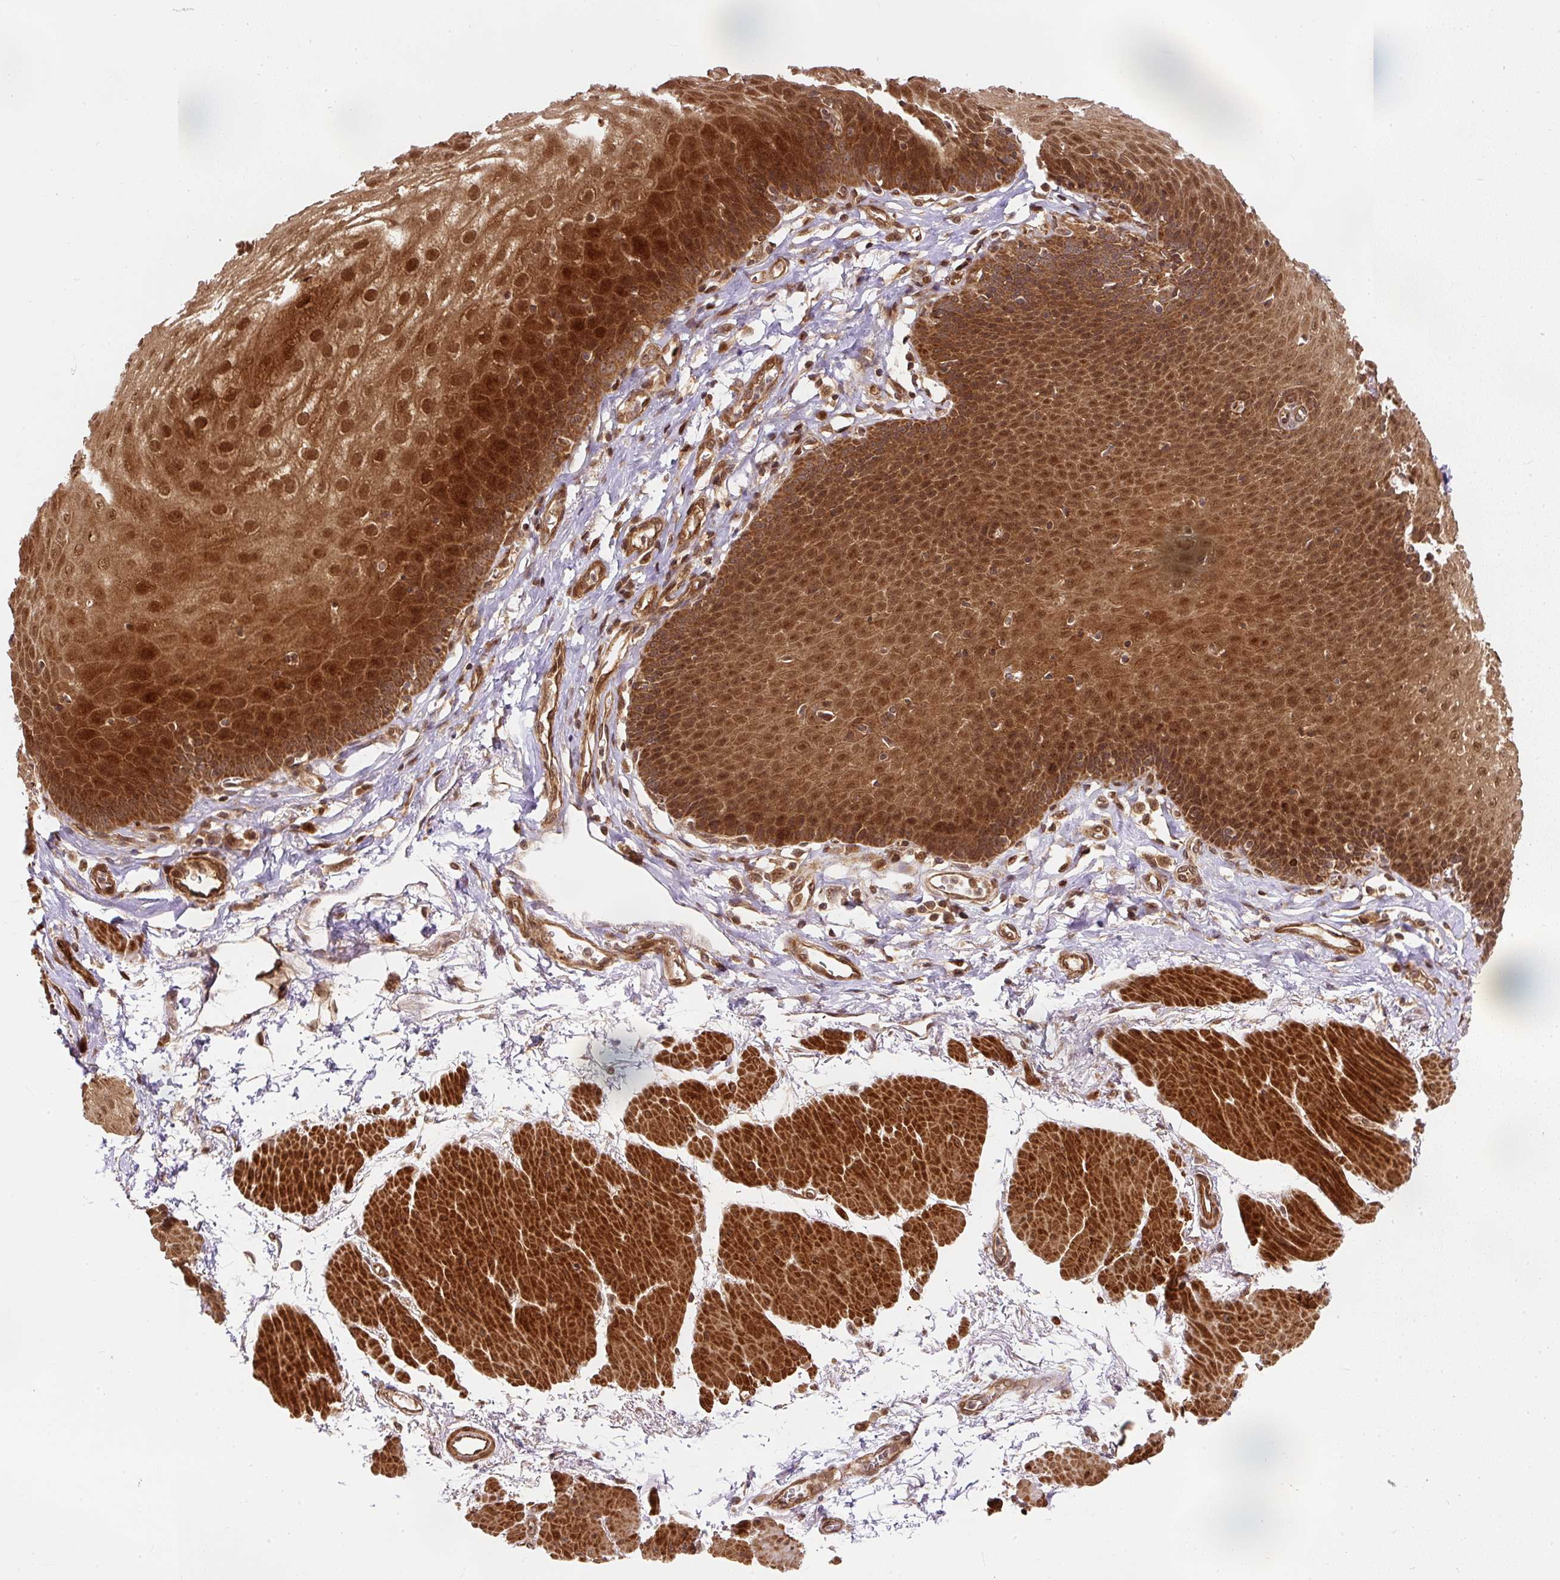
{"staining": {"intensity": "strong", "quantity": ">75%", "location": "cytoplasmic/membranous,nuclear"}, "tissue": "esophagus", "cell_type": "Squamous epithelial cells", "image_type": "normal", "snomed": [{"axis": "morphology", "description": "Normal tissue, NOS"}, {"axis": "topography", "description": "Esophagus"}], "caption": "The immunohistochemical stain highlights strong cytoplasmic/membranous,nuclear staining in squamous epithelial cells of benign esophagus. (Stains: DAB in brown, nuclei in blue, Microscopy: brightfield microscopy at high magnification).", "gene": "PSMD1", "patient": {"sex": "female", "age": 81}}